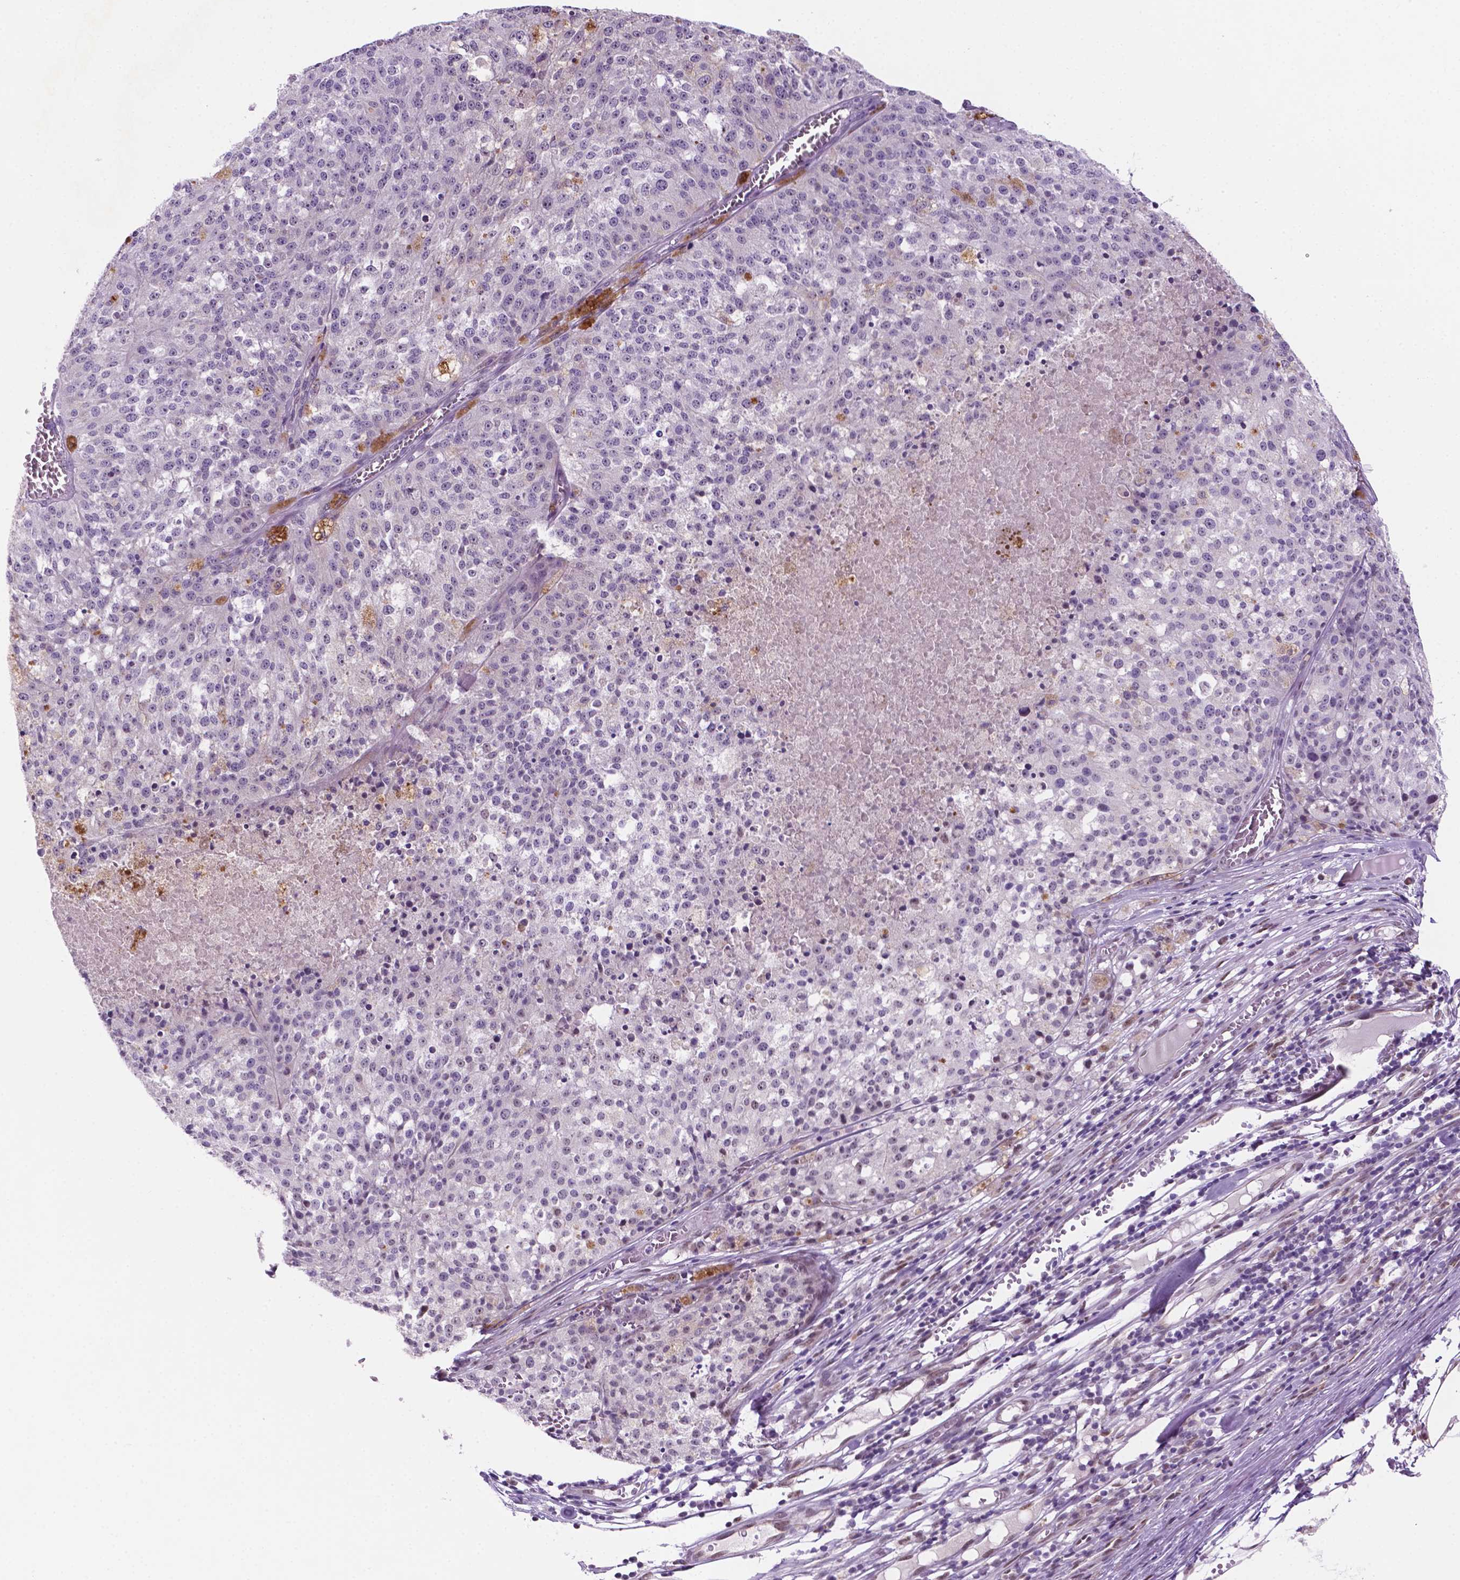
{"staining": {"intensity": "negative", "quantity": "none", "location": "none"}, "tissue": "melanoma", "cell_type": "Tumor cells", "image_type": "cancer", "snomed": [{"axis": "morphology", "description": "Malignant melanoma, Metastatic site"}, {"axis": "topography", "description": "Lymph node"}], "caption": "Tumor cells show no significant positivity in malignant melanoma (metastatic site).", "gene": "C18orf21", "patient": {"sex": "female", "age": 64}}